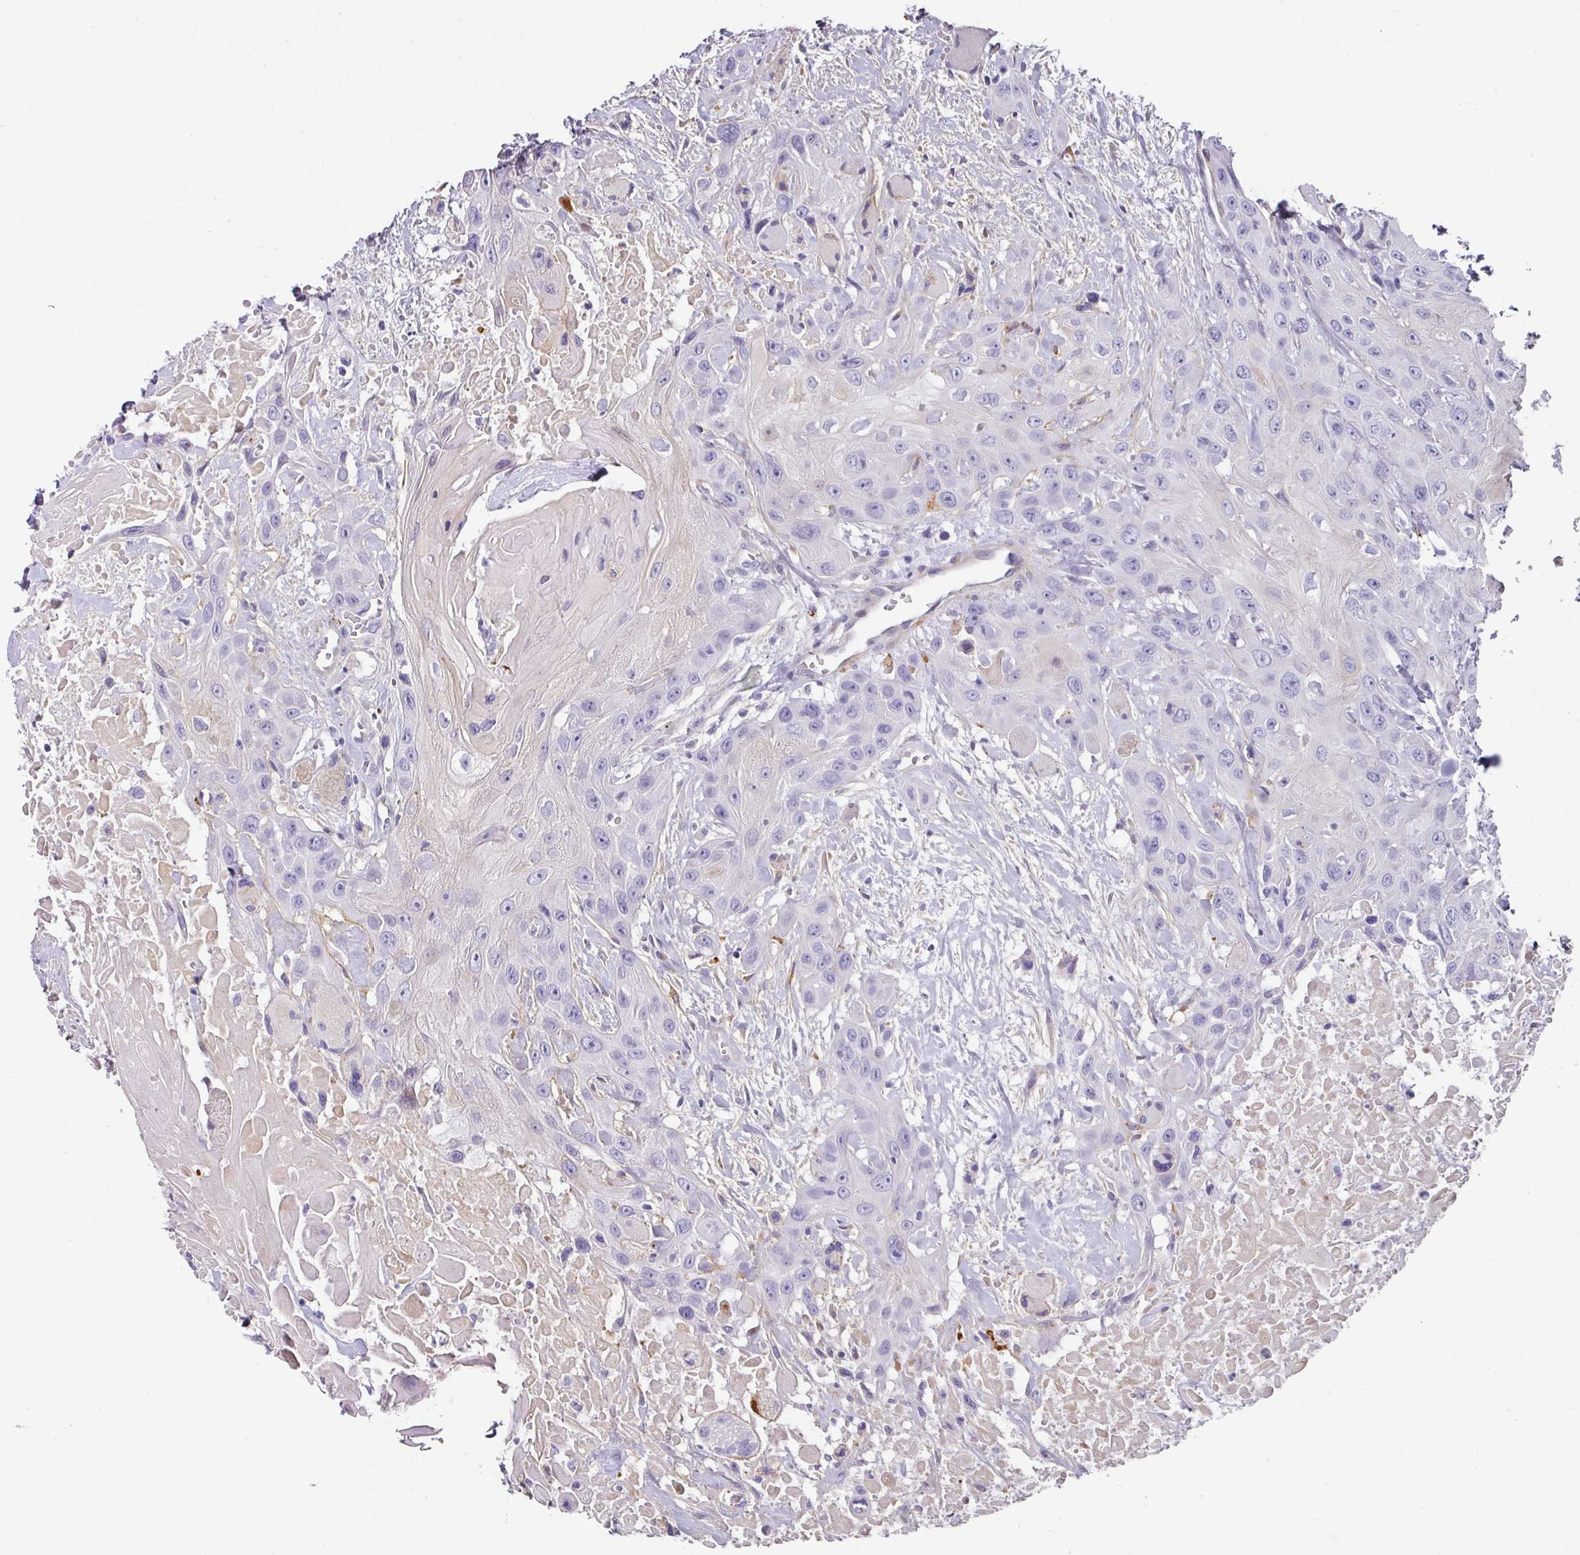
{"staining": {"intensity": "negative", "quantity": "none", "location": "none"}, "tissue": "head and neck cancer", "cell_type": "Tumor cells", "image_type": "cancer", "snomed": [{"axis": "morphology", "description": "Squamous cell carcinoma, NOS"}, {"axis": "topography", "description": "Head-Neck"}], "caption": "Tumor cells are negative for protein expression in human head and neck squamous cell carcinoma.", "gene": "ANKRD29", "patient": {"sex": "male", "age": 81}}